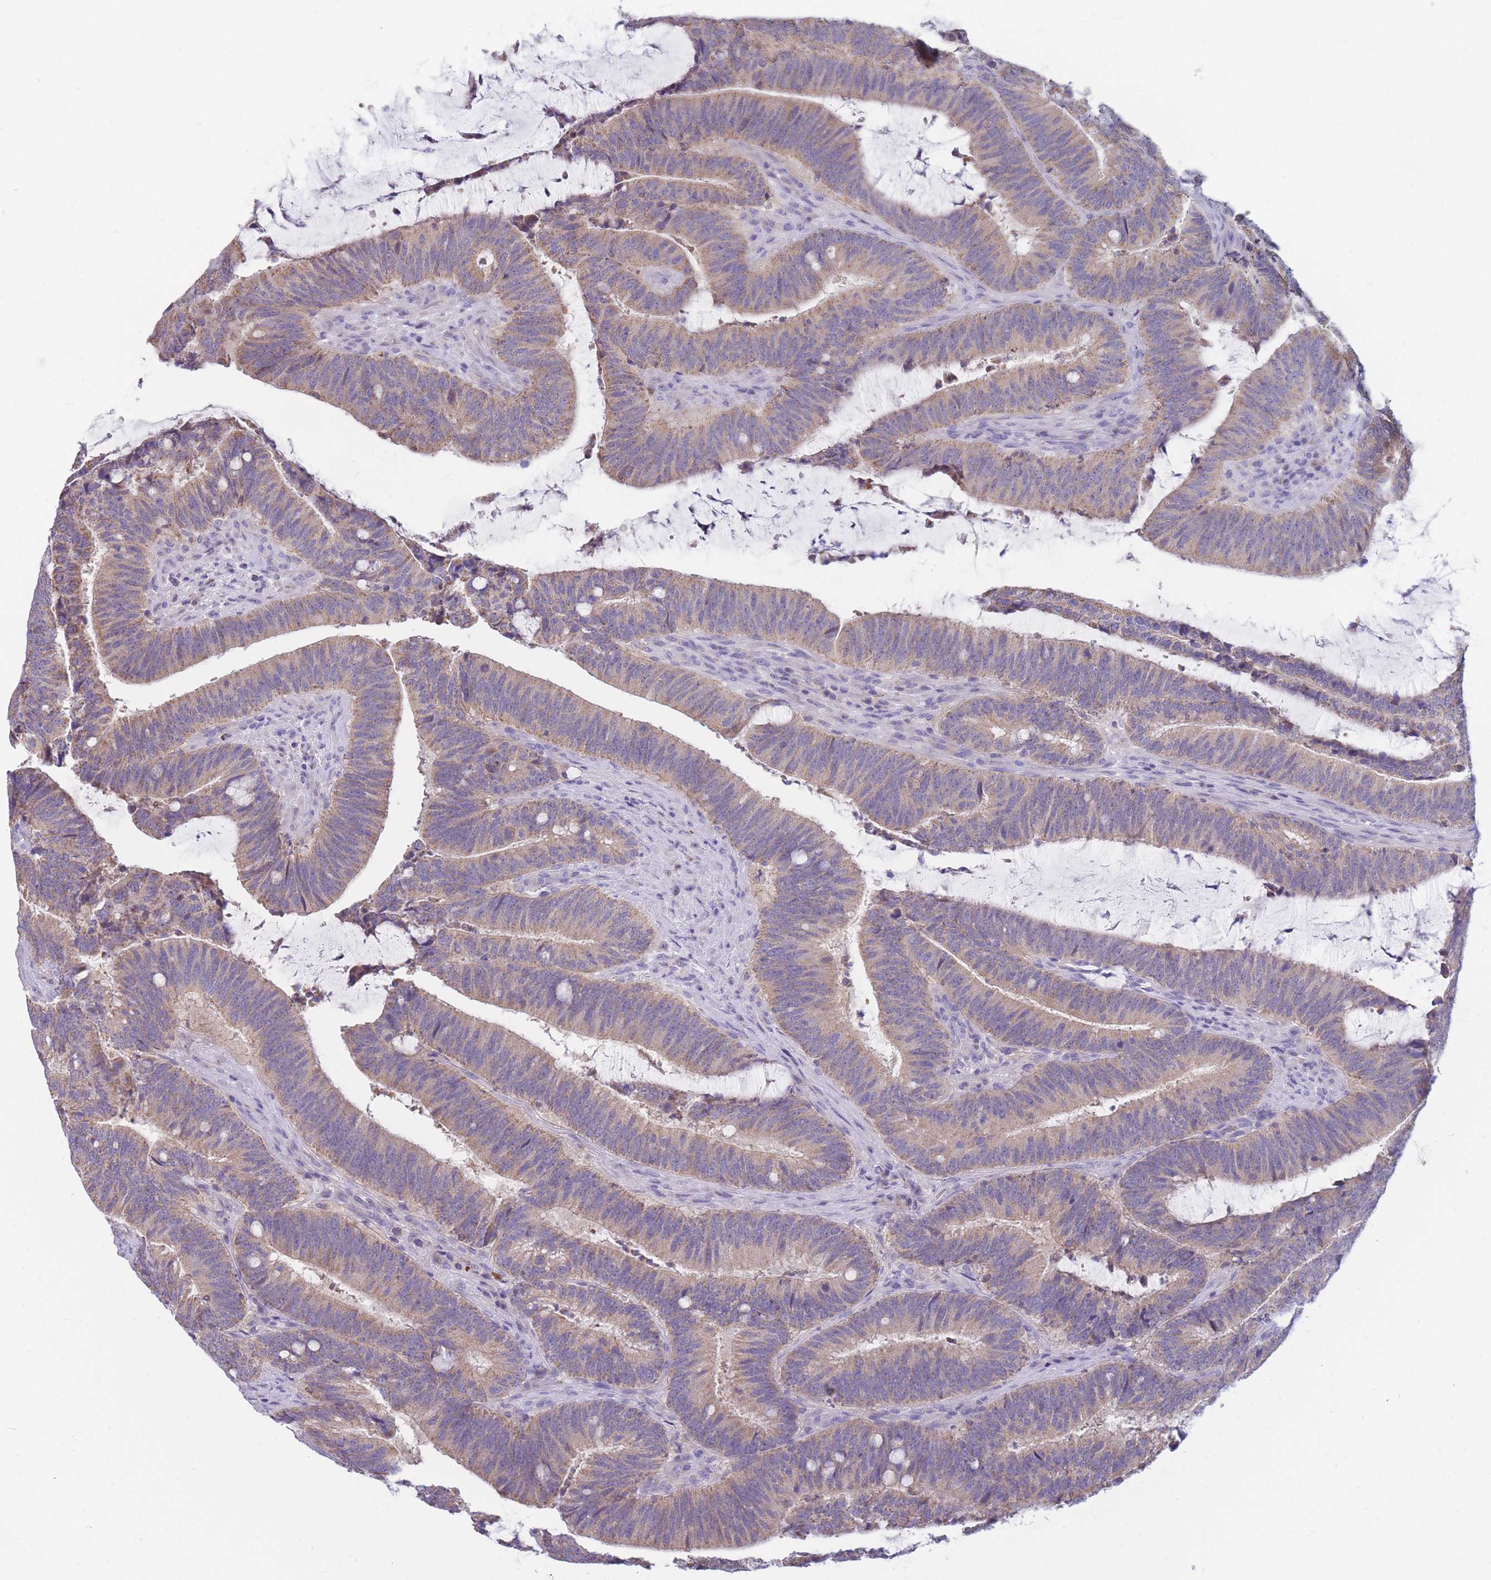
{"staining": {"intensity": "weak", "quantity": ">75%", "location": "cytoplasmic/membranous"}, "tissue": "colorectal cancer", "cell_type": "Tumor cells", "image_type": "cancer", "snomed": [{"axis": "morphology", "description": "Adenocarcinoma, NOS"}, {"axis": "topography", "description": "Colon"}], "caption": "Human colorectal adenocarcinoma stained with a brown dye shows weak cytoplasmic/membranous positive staining in approximately >75% of tumor cells.", "gene": "DHRS11", "patient": {"sex": "female", "age": 43}}